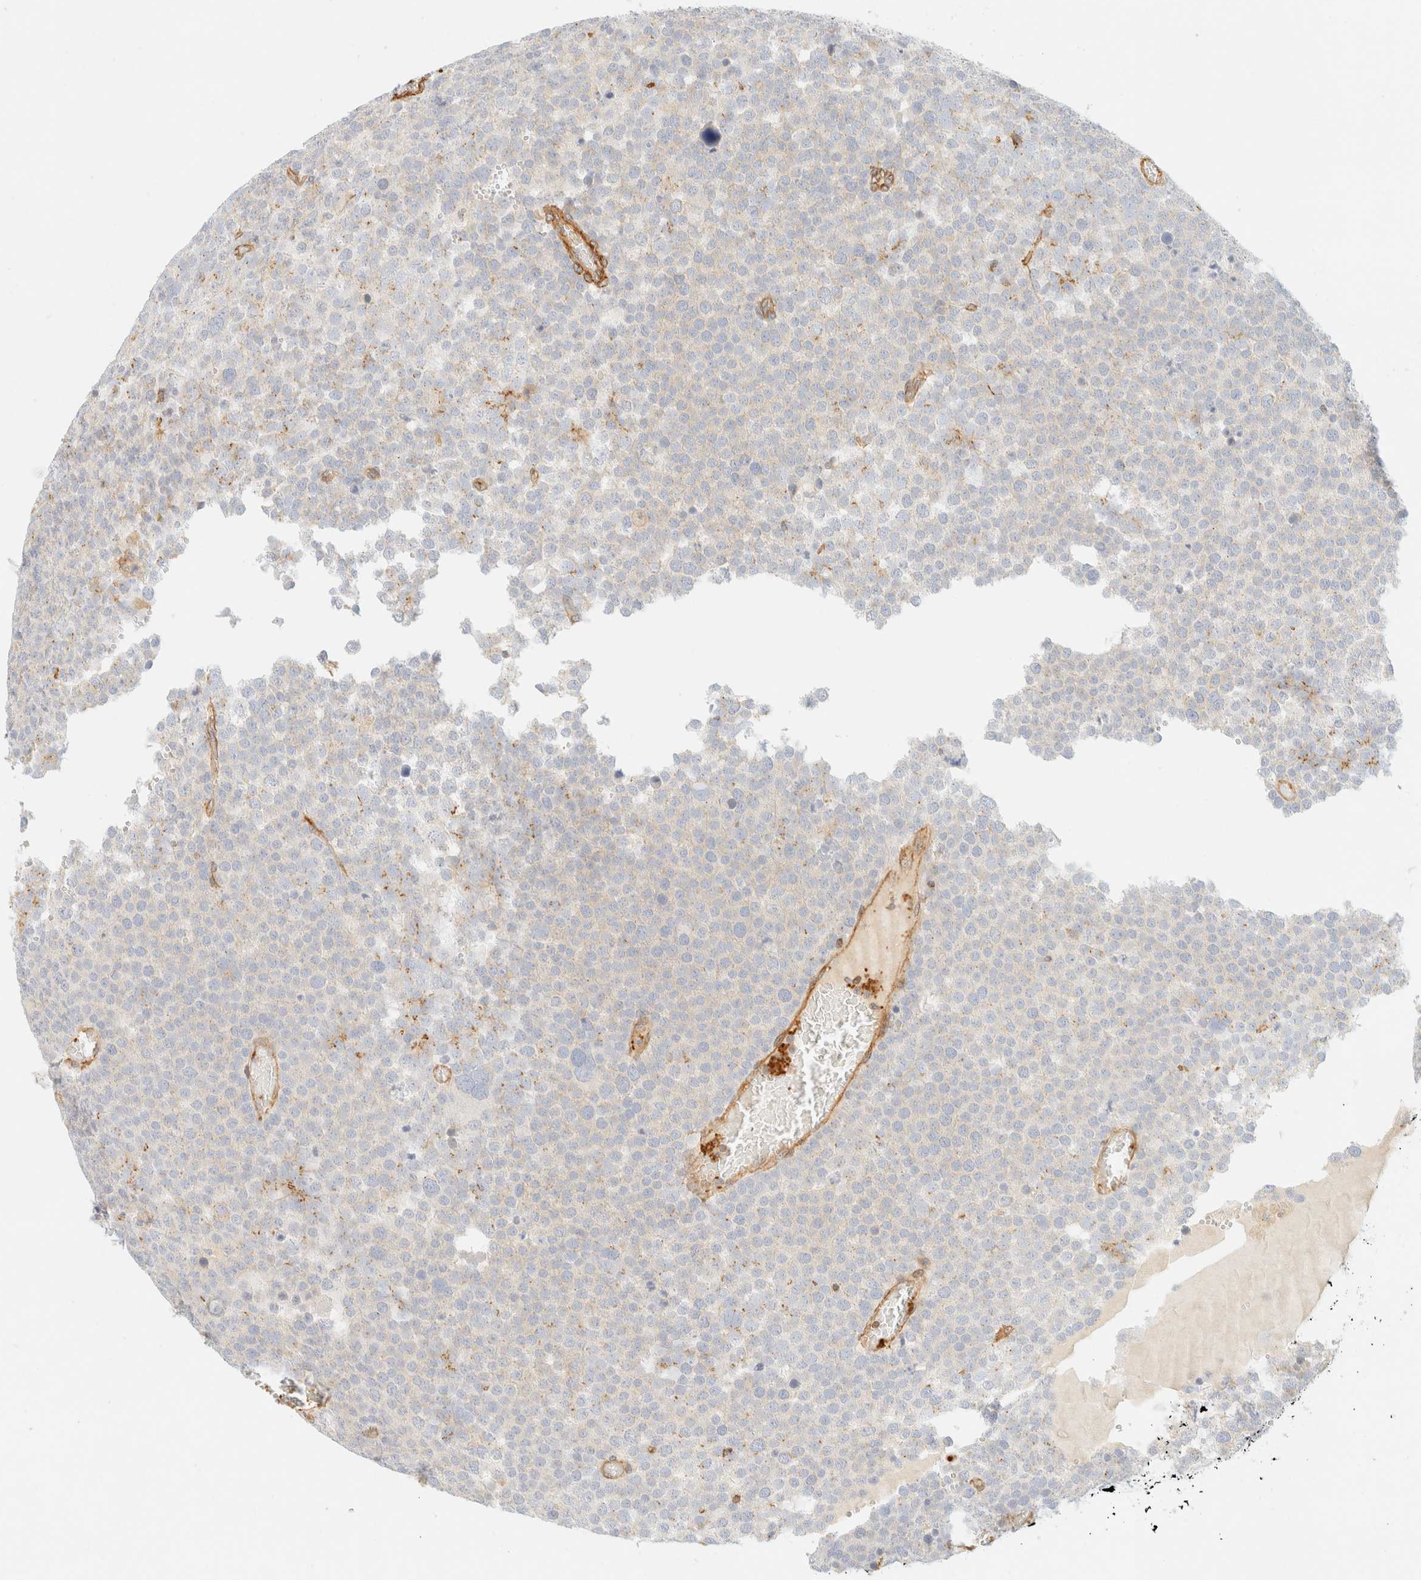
{"staining": {"intensity": "negative", "quantity": "none", "location": "none"}, "tissue": "testis cancer", "cell_type": "Tumor cells", "image_type": "cancer", "snomed": [{"axis": "morphology", "description": "Seminoma, NOS"}, {"axis": "topography", "description": "Testis"}], "caption": "IHC photomicrograph of human seminoma (testis) stained for a protein (brown), which displays no expression in tumor cells.", "gene": "OTOP2", "patient": {"sex": "male", "age": 71}}